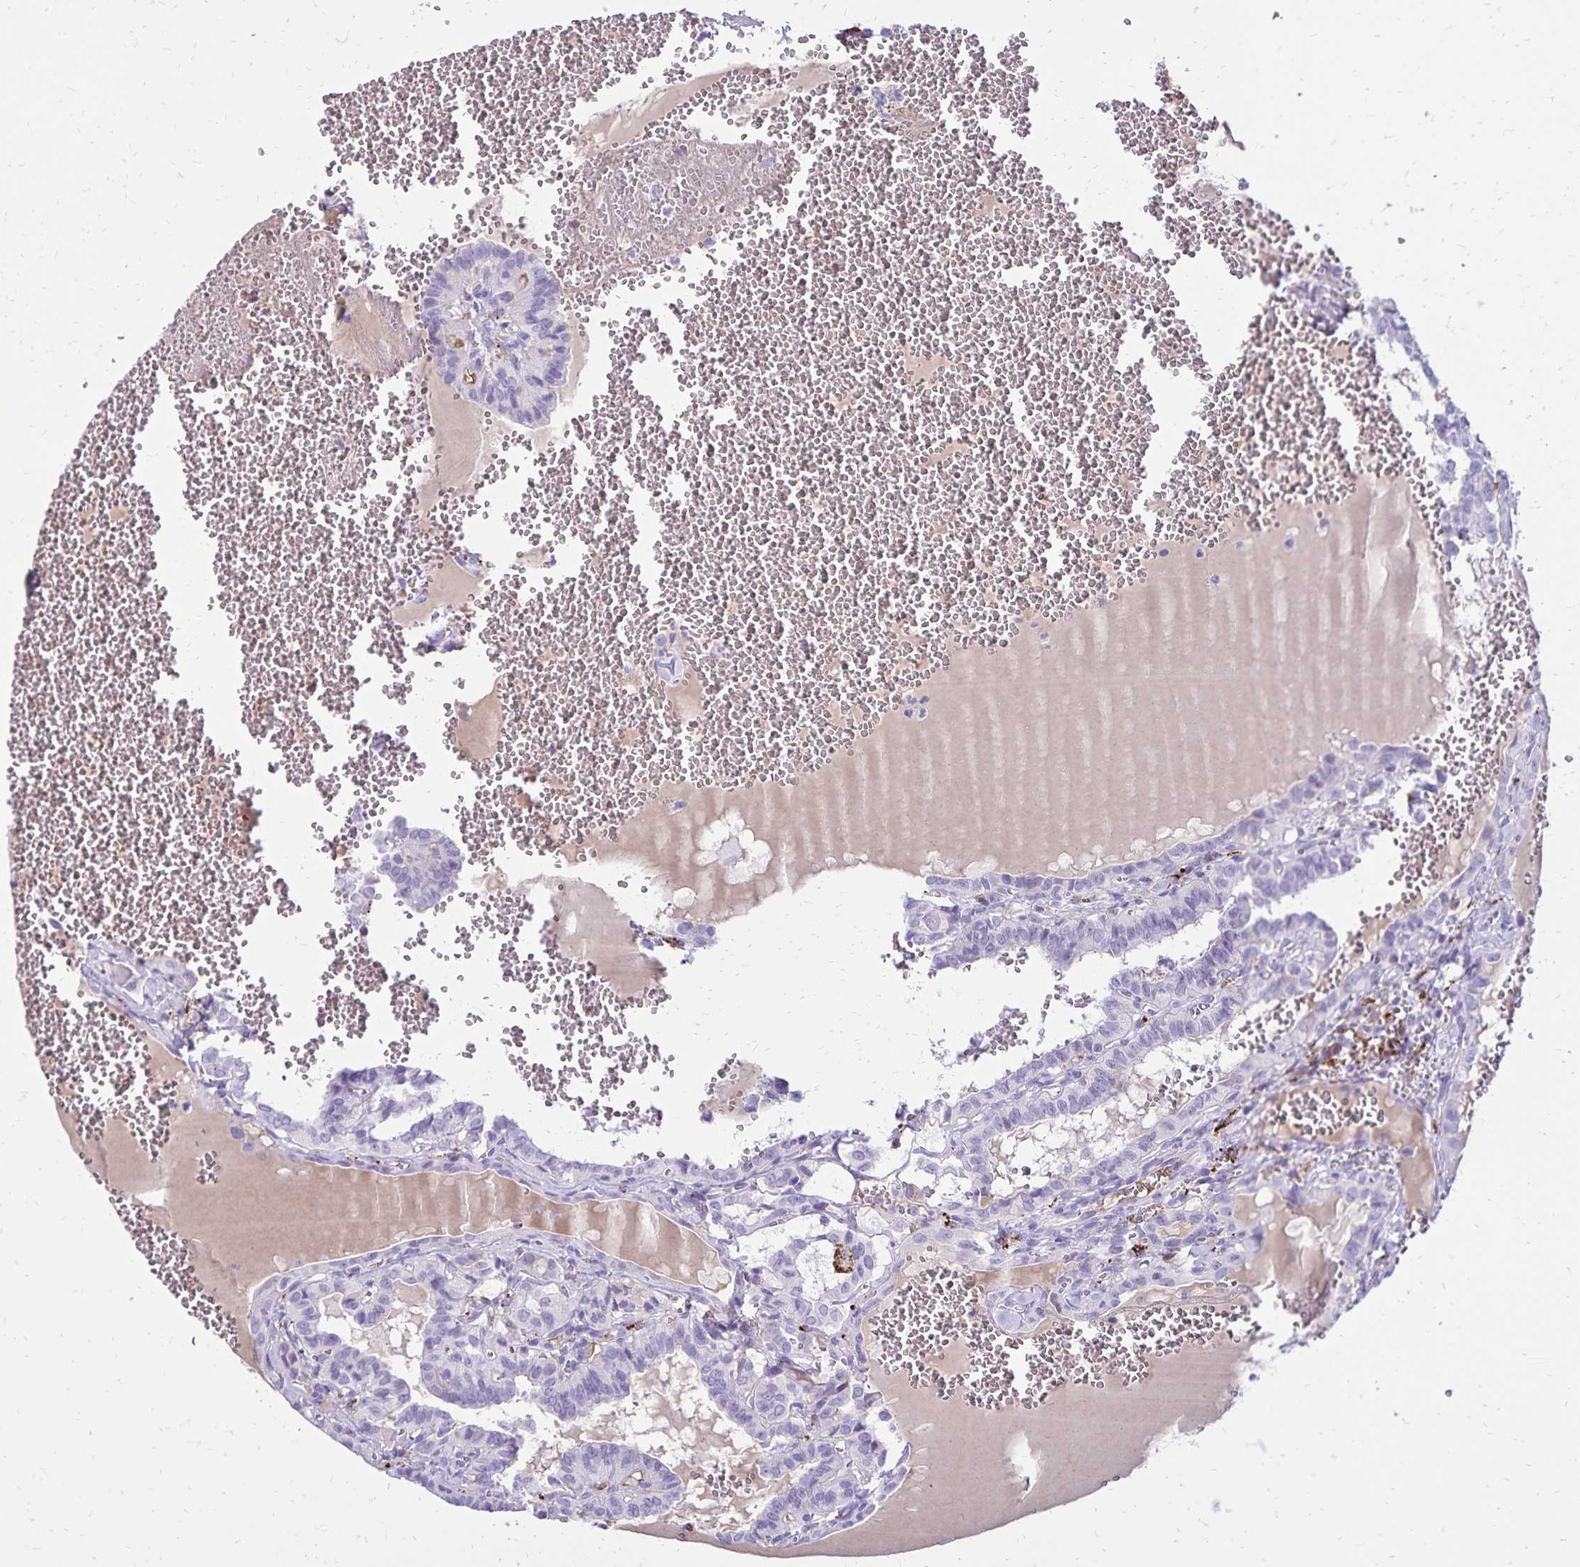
{"staining": {"intensity": "negative", "quantity": "none", "location": "none"}, "tissue": "thyroid cancer", "cell_type": "Tumor cells", "image_type": "cancer", "snomed": [{"axis": "morphology", "description": "Papillary adenocarcinoma, NOS"}, {"axis": "topography", "description": "Thyroid gland"}], "caption": "Histopathology image shows no protein staining in tumor cells of thyroid papillary adenocarcinoma tissue. (DAB immunohistochemistry (IHC), high magnification).", "gene": "CD27", "patient": {"sex": "female", "age": 21}}